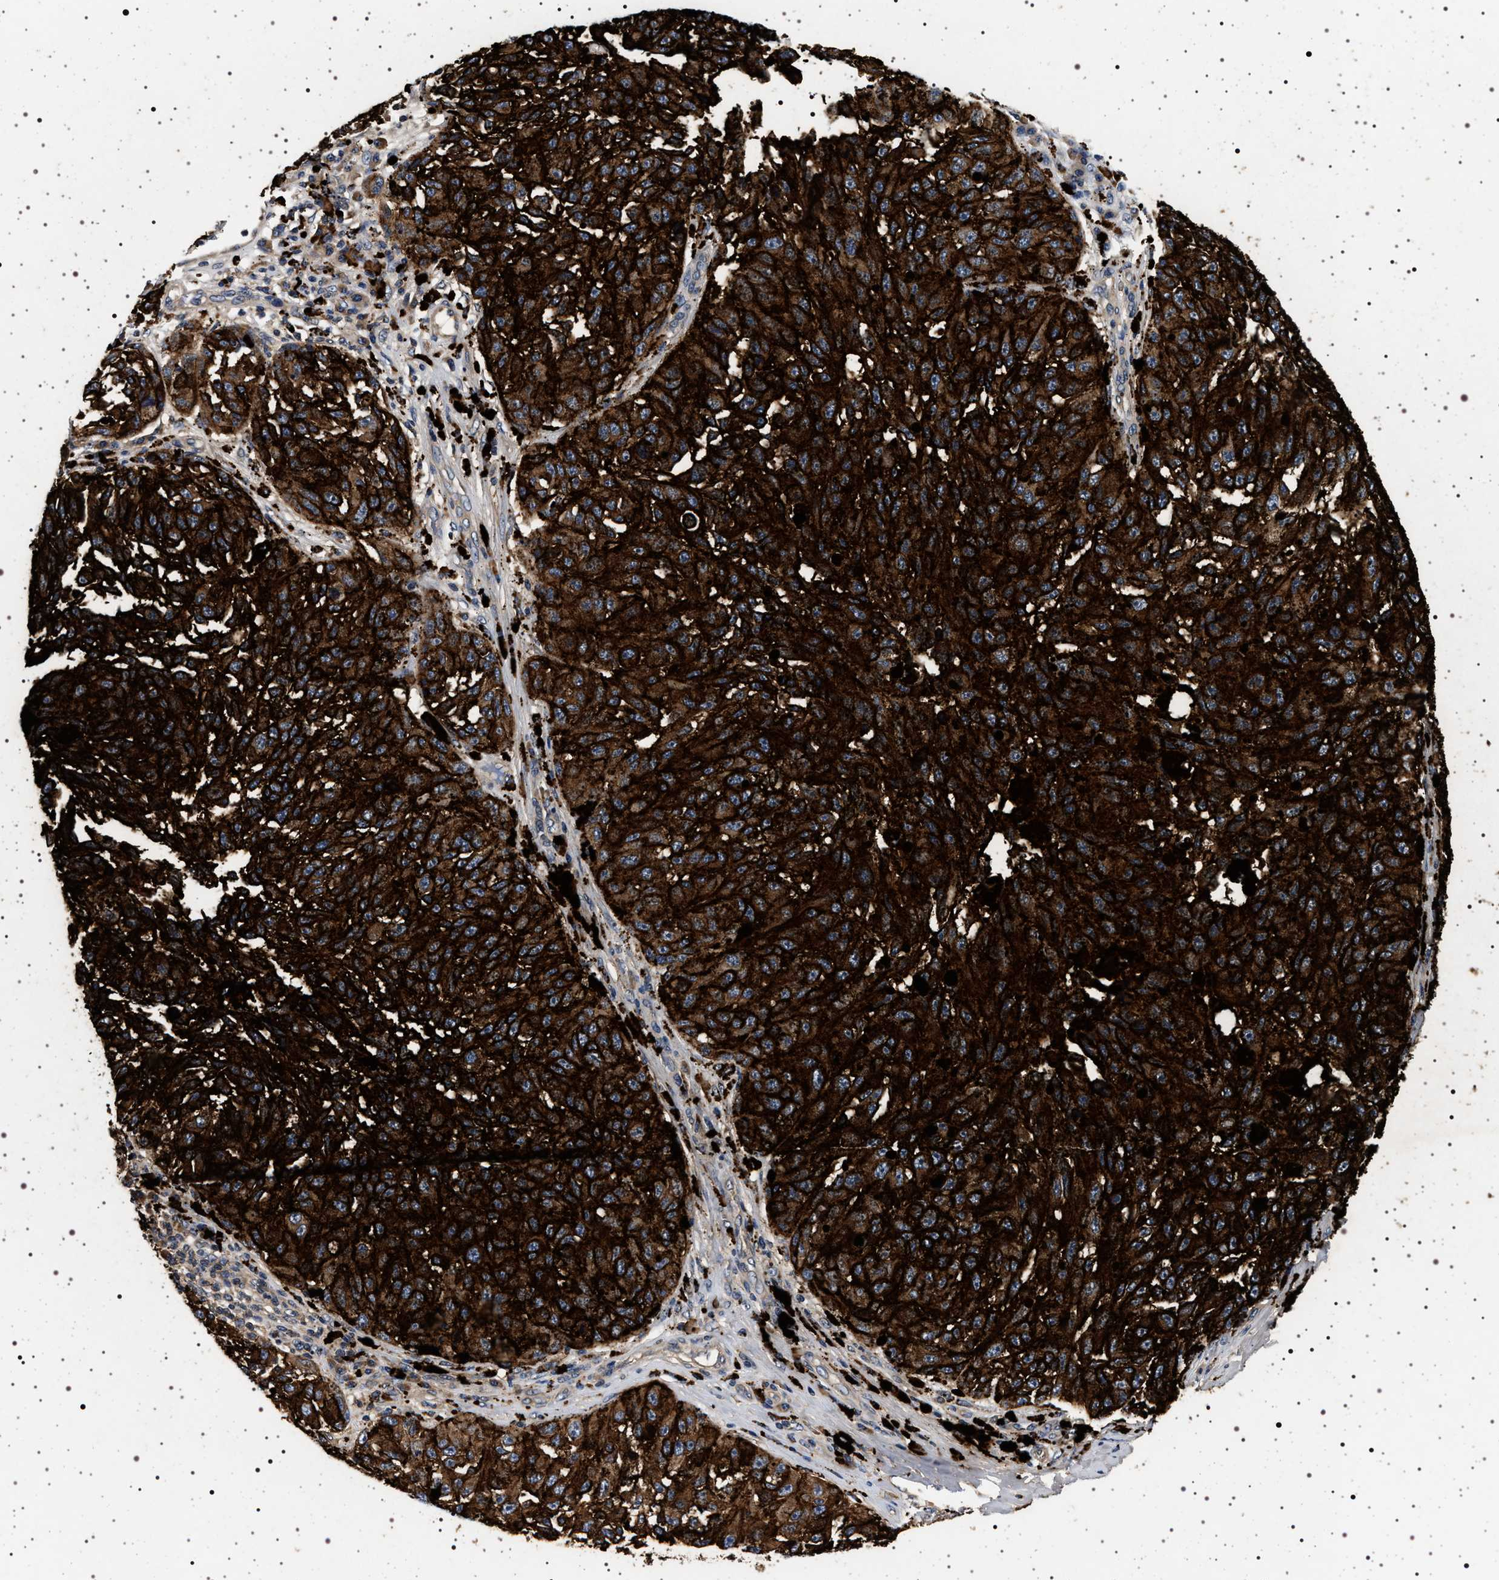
{"staining": {"intensity": "moderate", "quantity": ">75%", "location": "cytoplasmic/membranous"}, "tissue": "melanoma", "cell_type": "Tumor cells", "image_type": "cancer", "snomed": [{"axis": "morphology", "description": "Malignant melanoma, NOS"}, {"axis": "topography", "description": "Skin"}], "caption": "Malignant melanoma was stained to show a protein in brown. There is medium levels of moderate cytoplasmic/membranous expression in approximately >75% of tumor cells.", "gene": "DCBLD2", "patient": {"sex": "female", "age": 73}}